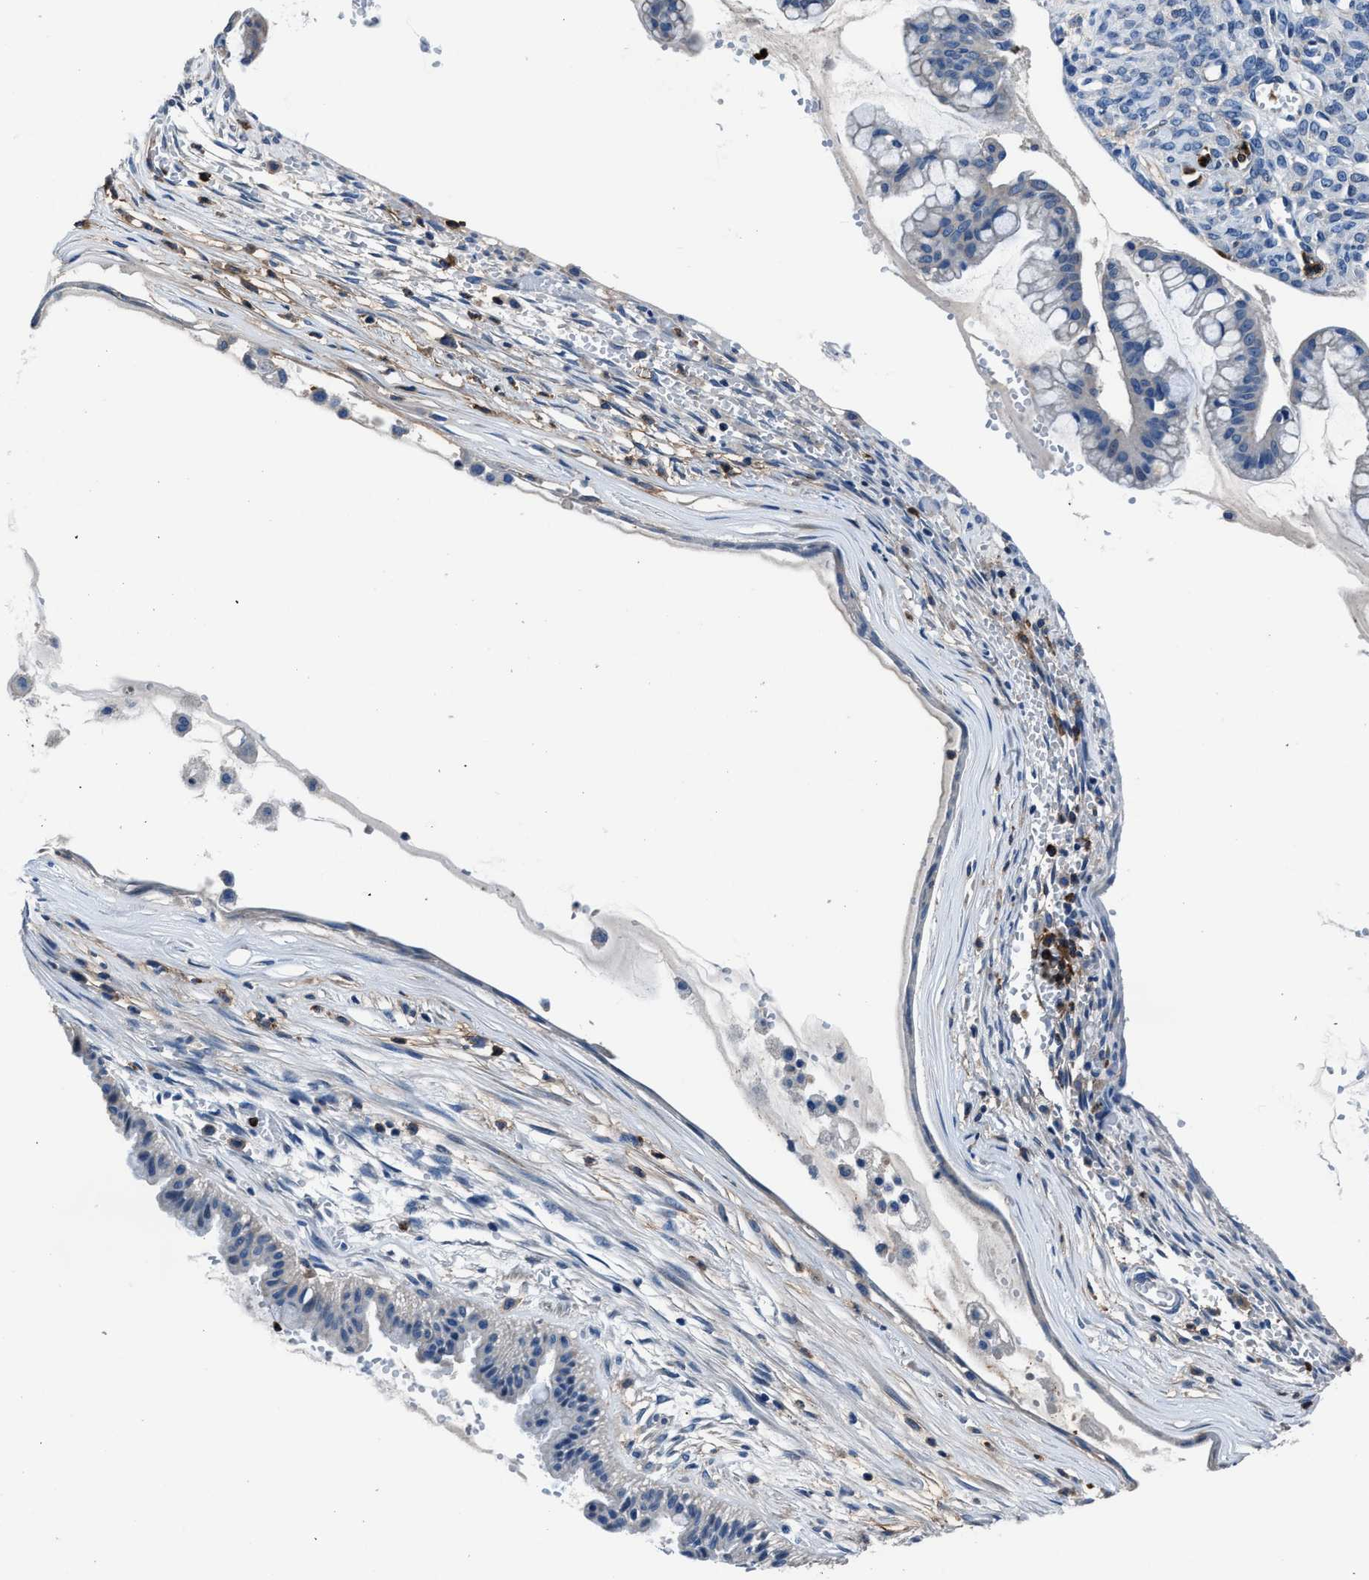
{"staining": {"intensity": "negative", "quantity": "none", "location": "none"}, "tissue": "ovarian cancer", "cell_type": "Tumor cells", "image_type": "cancer", "snomed": [{"axis": "morphology", "description": "Cystadenocarcinoma, mucinous, NOS"}, {"axis": "topography", "description": "Ovary"}], "caption": "The micrograph shows no staining of tumor cells in ovarian cancer. The staining was performed using DAB (3,3'-diaminobenzidine) to visualize the protein expression in brown, while the nuclei were stained in blue with hematoxylin (Magnification: 20x).", "gene": "FGL2", "patient": {"sex": "female", "age": 73}}